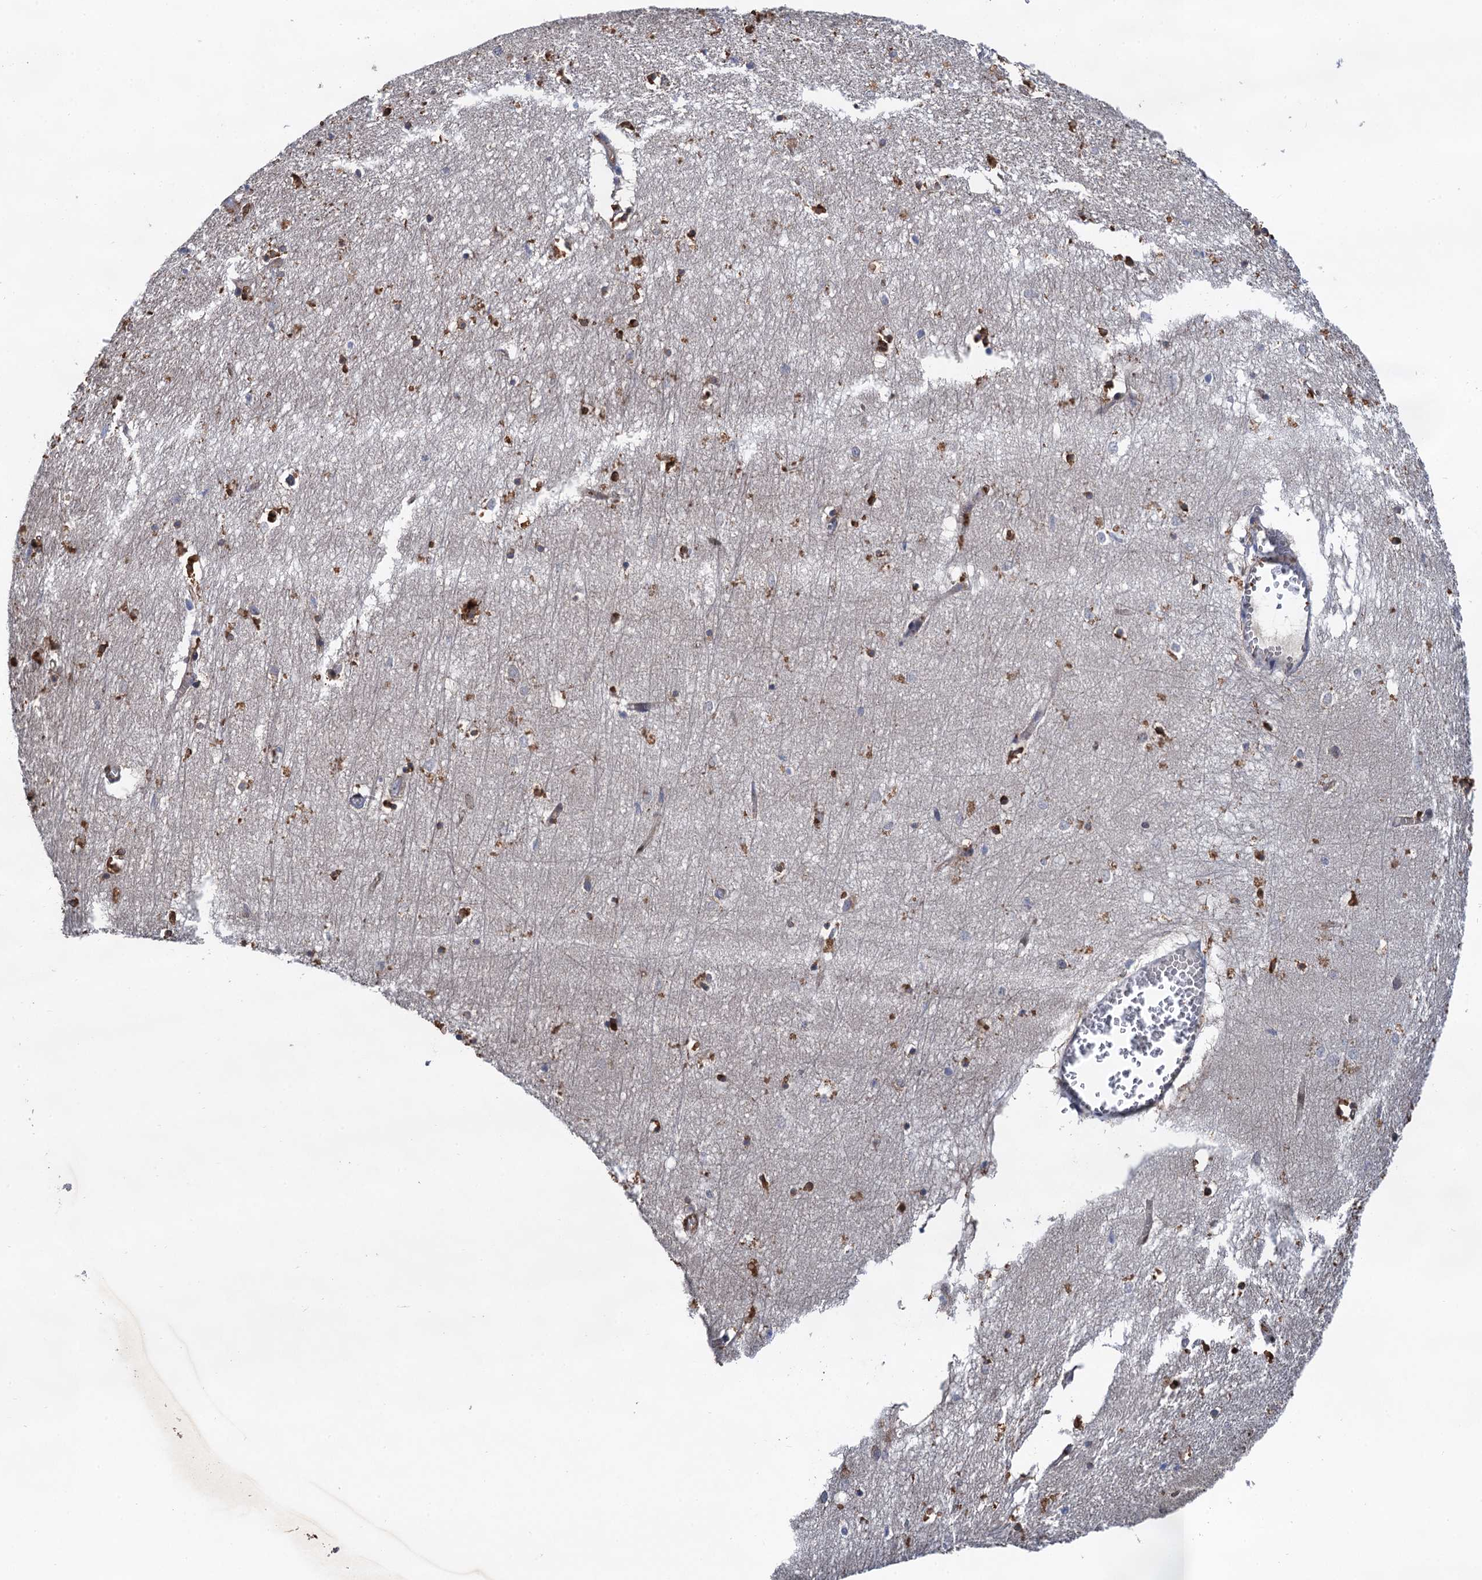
{"staining": {"intensity": "moderate", "quantity": "<25%", "location": "cytoplasmic/membranous"}, "tissue": "hippocampus", "cell_type": "Glial cells", "image_type": "normal", "snomed": [{"axis": "morphology", "description": "Normal tissue, NOS"}, {"axis": "topography", "description": "Hippocampus"}], "caption": "Immunohistochemical staining of unremarkable human hippocampus displays low levels of moderate cytoplasmic/membranous staining in about <25% of glial cells. (DAB = brown stain, brightfield microscopy at high magnification).", "gene": "TMEM39B", "patient": {"sex": "female", "age": 64}}